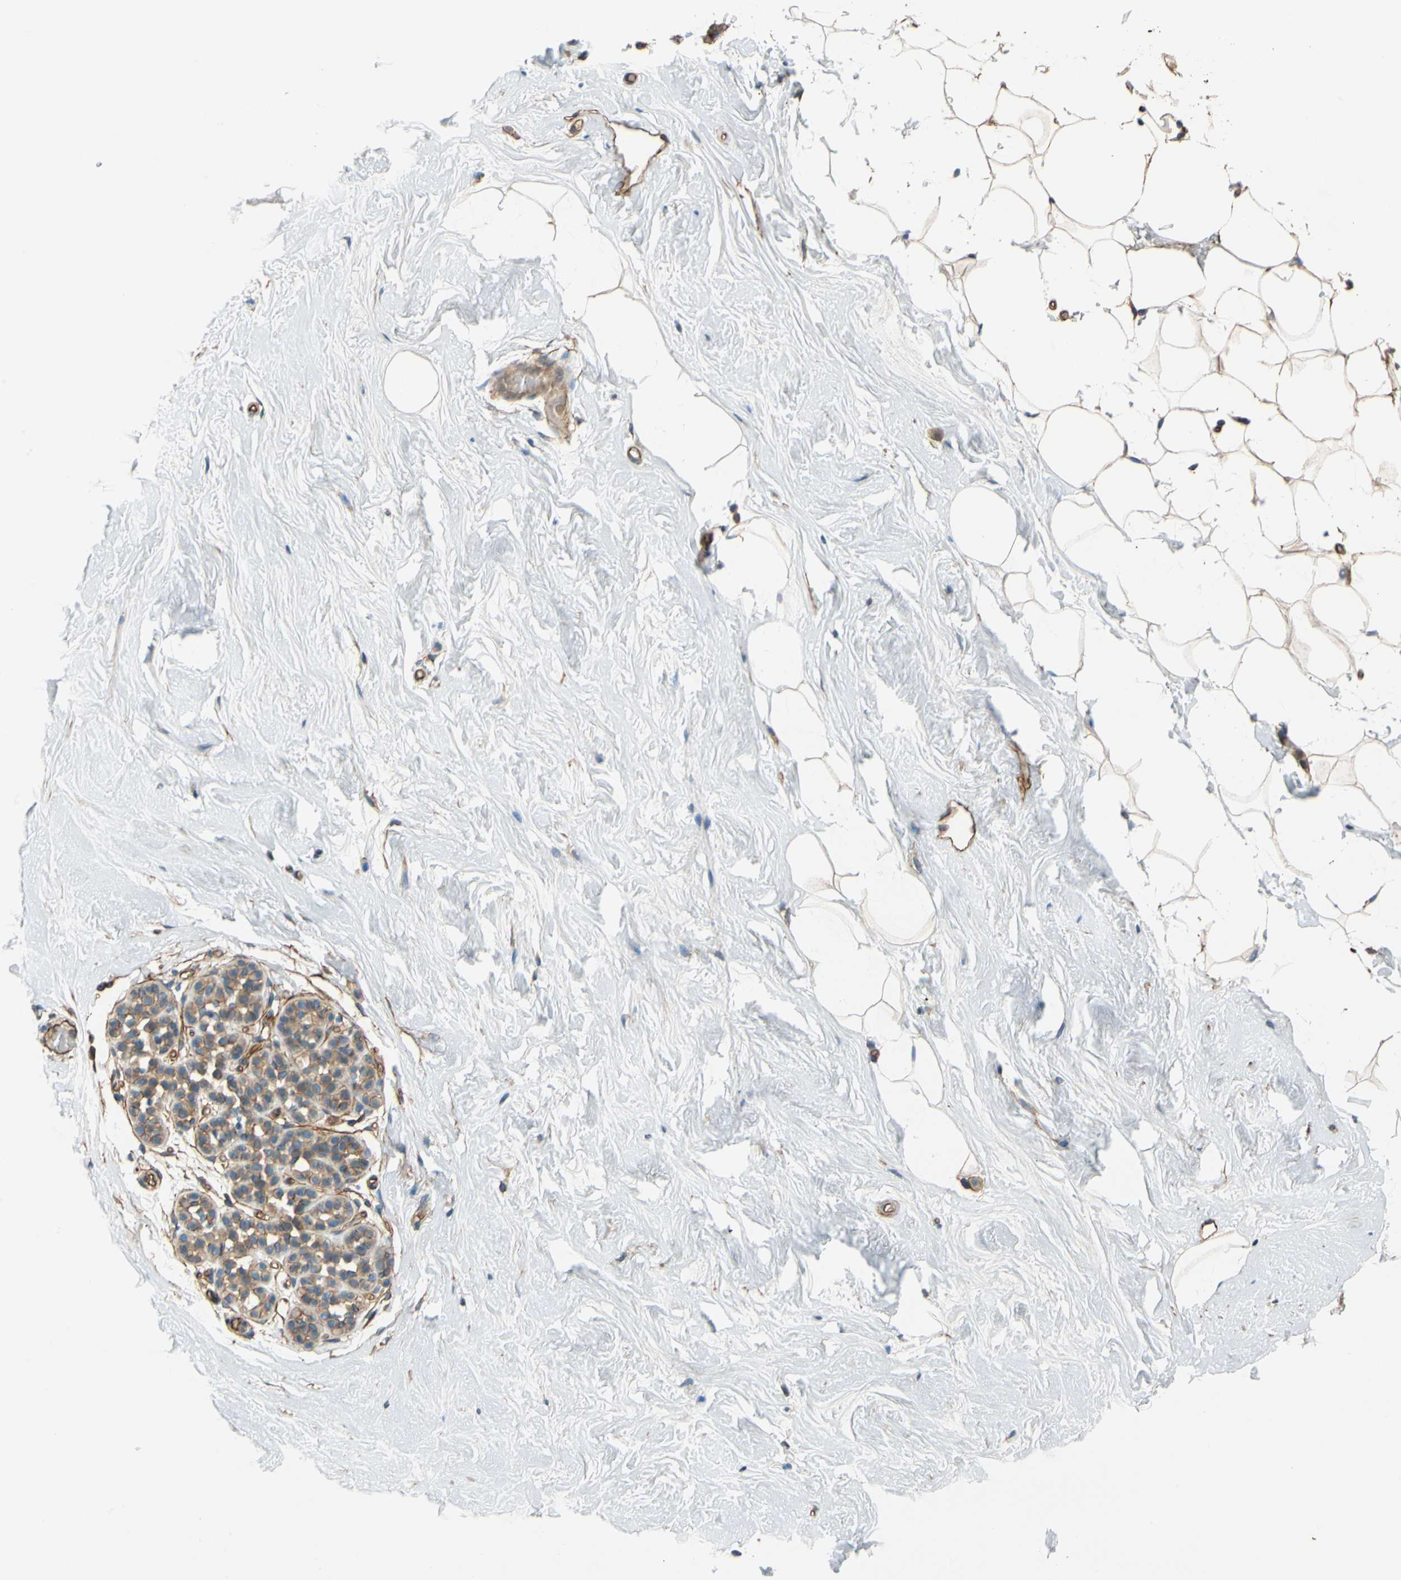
{"staining": {"intensity": "moderate", "quantity": ">75%", "location": "cytoplasmic/membranous"}, "tissue": "breast", "cell_type": "Adipocytes", "image_type": "normal", "snomed": [{"axis": "morphology", "description": "Normal tissue, NOS"}, {"axis": "topography", "description": "Breast"}], "caption": "The image shows staining of normal breast, revealing moderate cytoplasmic/membranous protein staining (brown color) within adipocytes. (DAB (3,3'-diaminobenzidine) IHC with brightfield microscopy, high magnification).", "gene": "SPTAN1", "patient": {"sex": "female", "age": 75}}